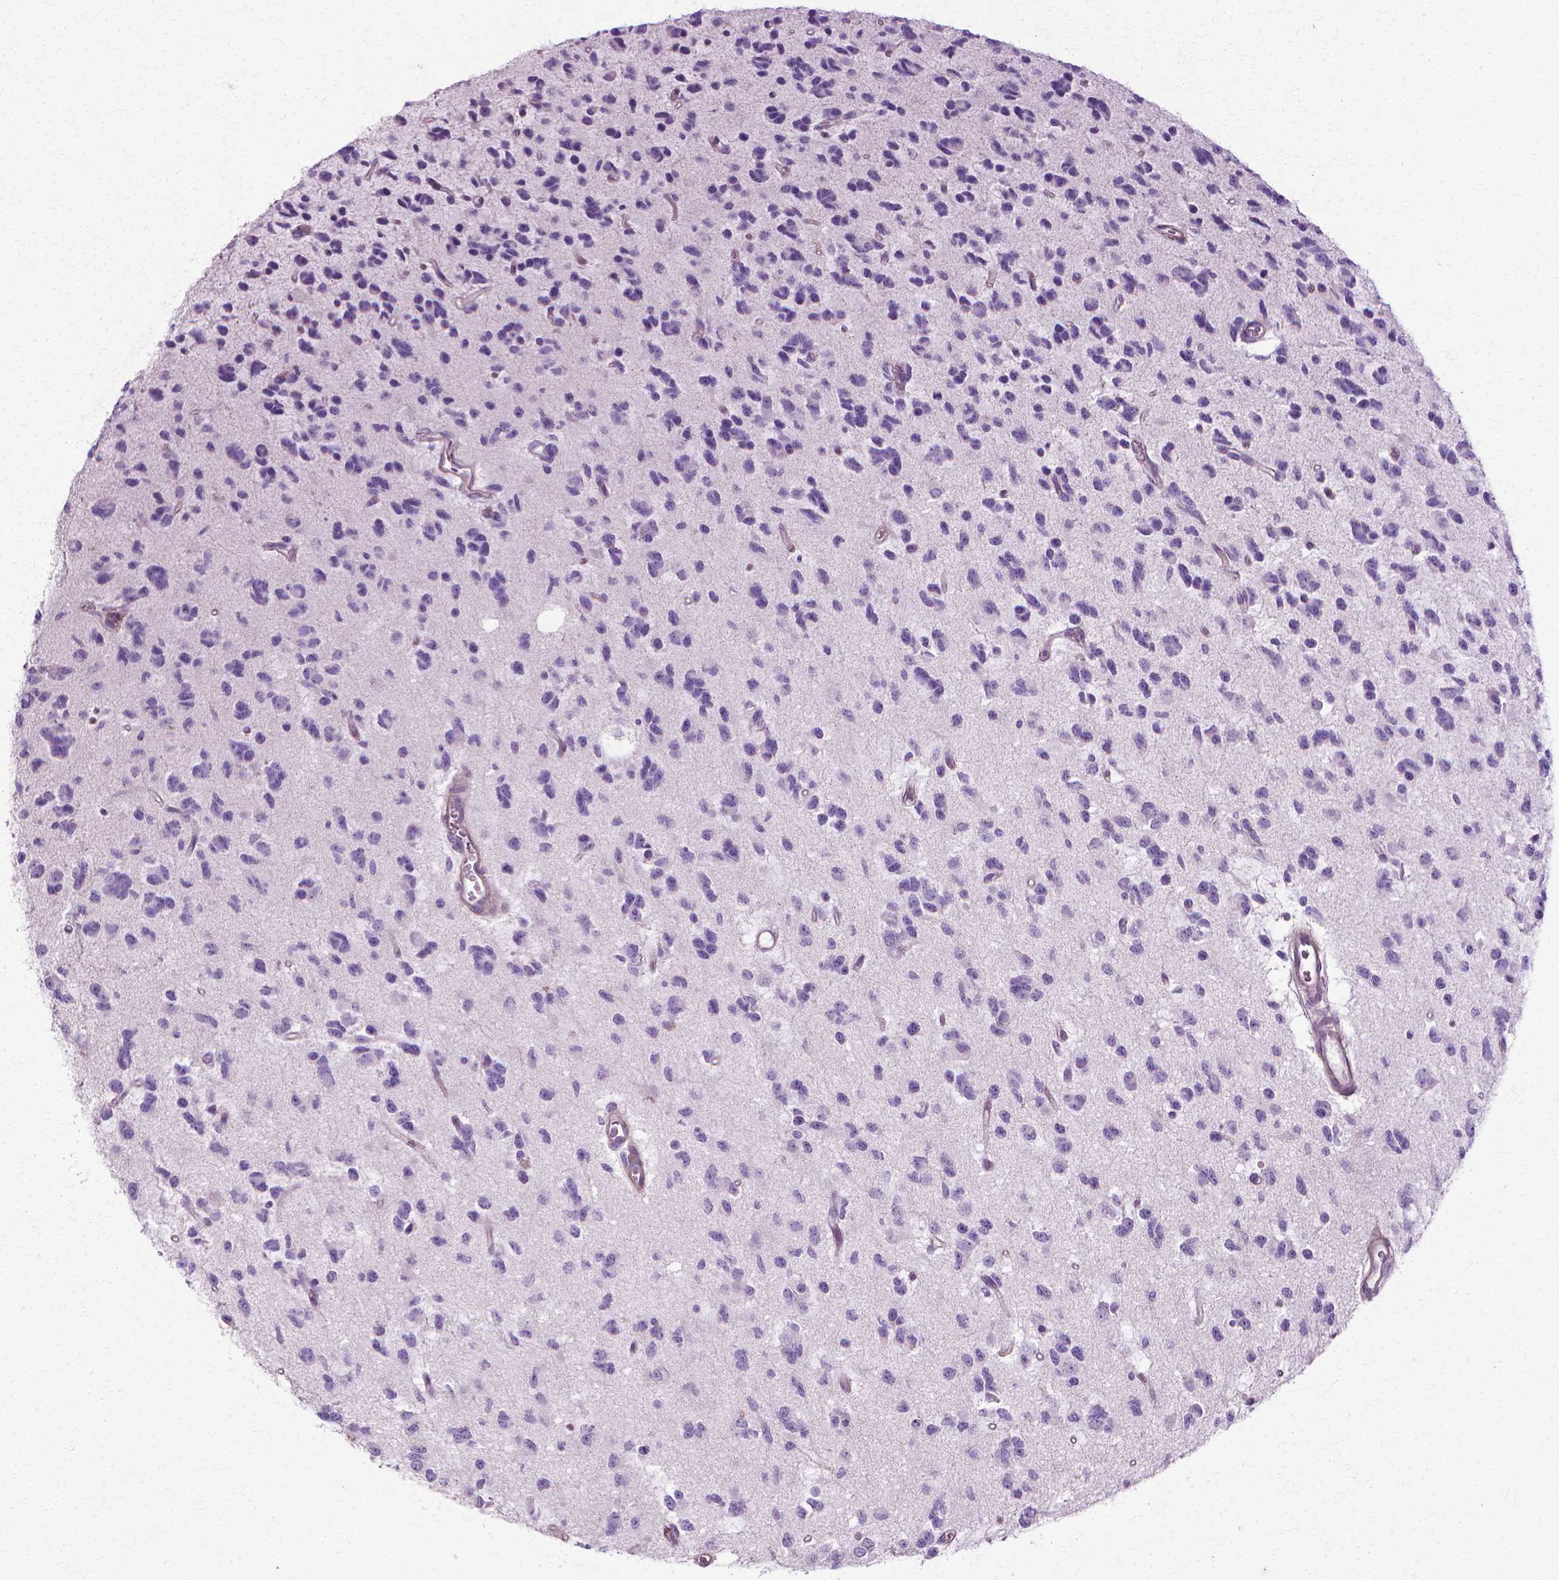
{"staining": {"intensity": "negative", "quantity": "none", "location": "none"}, "tissue": "glioma", "cell_type": "Tumor cells", "image_type": "cancer", "snomed": [{"axis": "morphology", "description": "Glioma, malignant, Low grade"}, {"axis": "topography", "description": "Brain"}], "caption": "Human glioma stained for a protein using immunohistochemistry (IHC) shows no staining in tumor cells.", "gene": "CFAP157", "patient": {"sex": "female", "age": 45}}